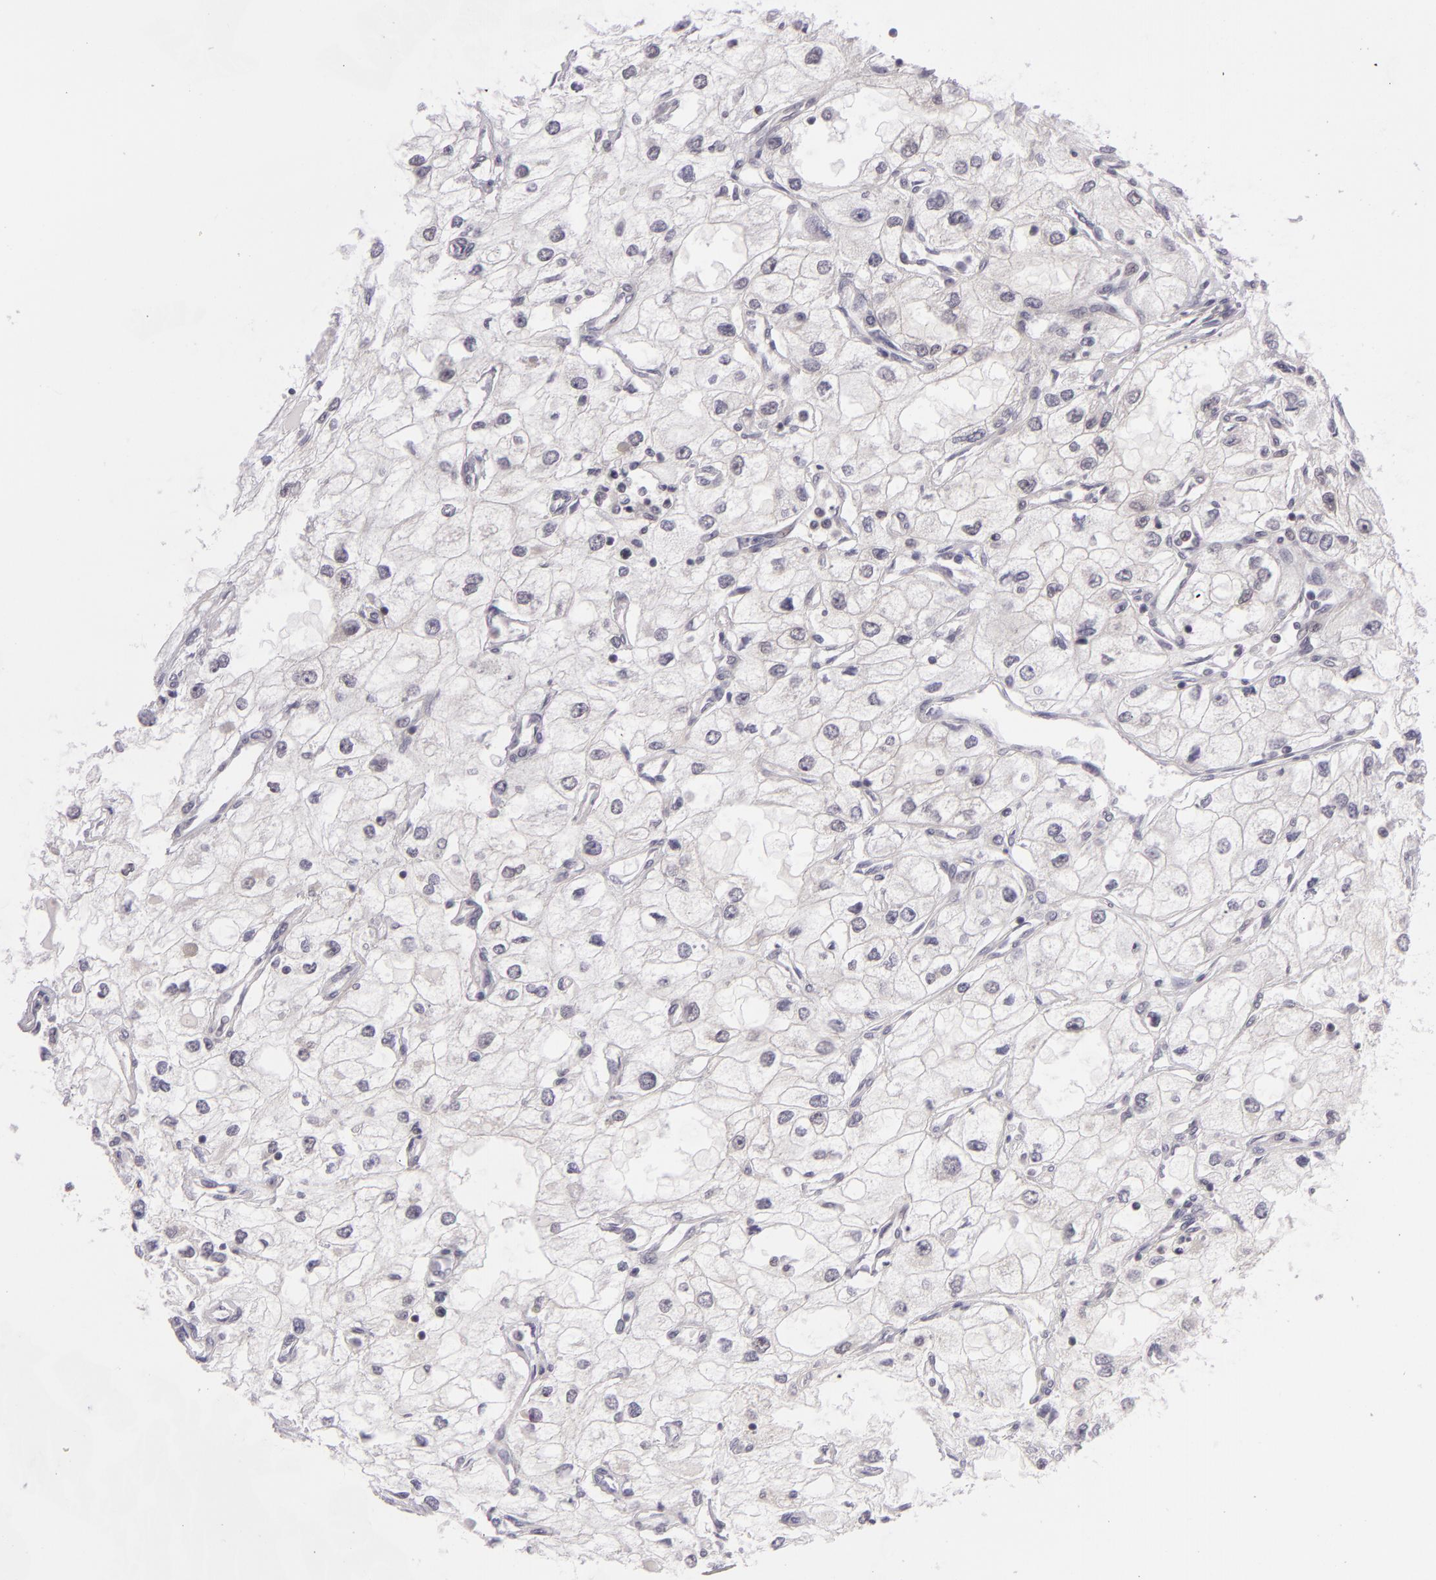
{"staining": {"intensity": "negative", "quantity": "none", "location": "none"}, "tissue": "renal cancer", "cell_type": "Tumor cells", "image_type": "cancer", "snomed": [{"axis": "morphology", "description": "Adenocarcinoma, NOS"}, {"axis": "topography", "description": "Kidney"}], "caption": "This is a micrograph of immunohistochemistry (IHC) staining of adenocarcinoma (renal), which shows no positivity in tumor cells.", "gene": "BCL10", "patient": {"sex": "male", "age": 57}}